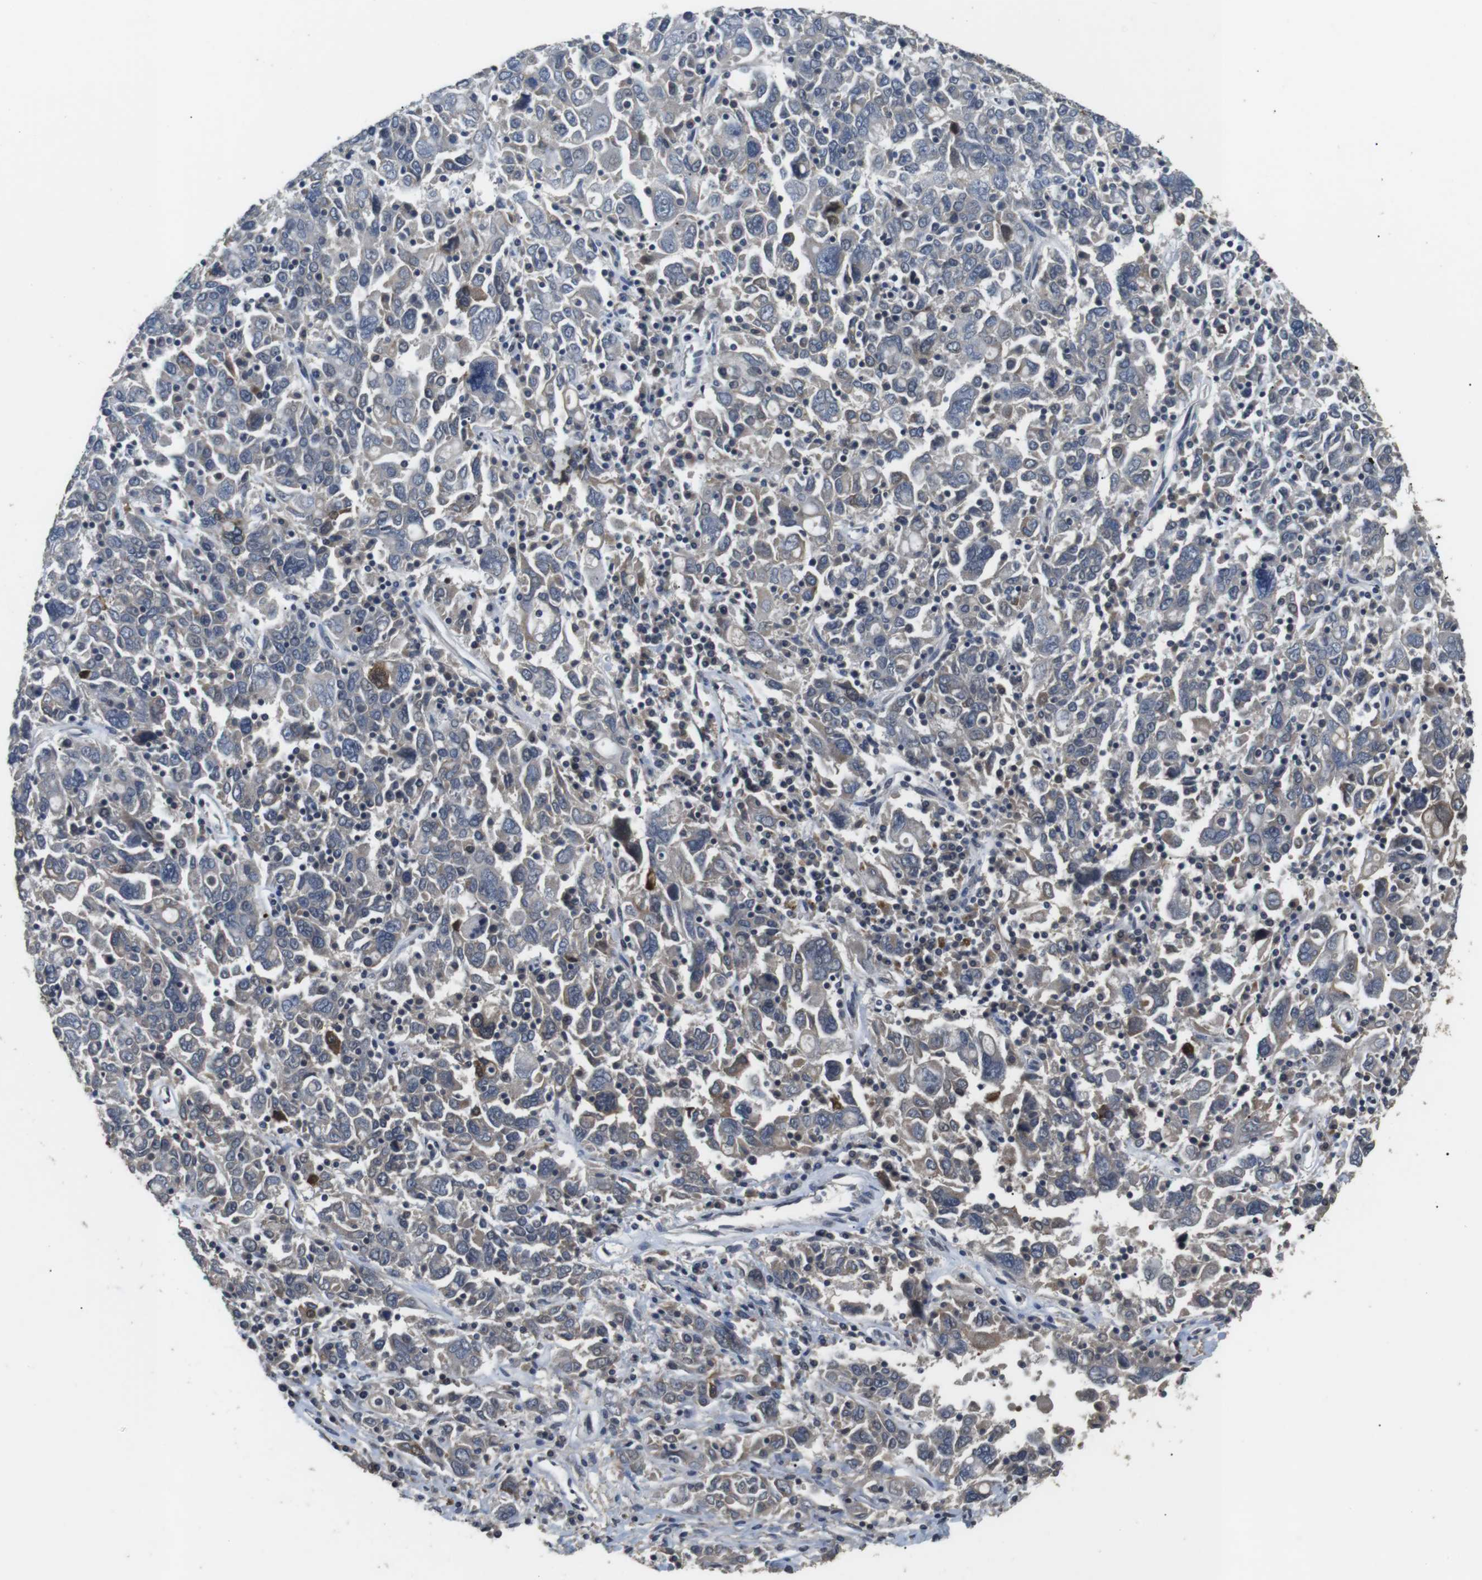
{"staining": {"intensity": "negative", "quantity": "none", "location": "none"}, "tissue": "ovarian cancer", "cell_type": "Tumor cells", "image_type": "cancer", "snomed": [{"axis": "morphology", "description": "Carcinoma, endometroid"}, {"axis": "topography", "description": "Ovary"}], "caption": "DAB (3,3'-diaminobenzidine) immunohistochemical staining of human ovarian cancer displays no significant expression in tumor cells.", "gene": "ADGRL3", "patient": {"sex": "female", "age": 62}}